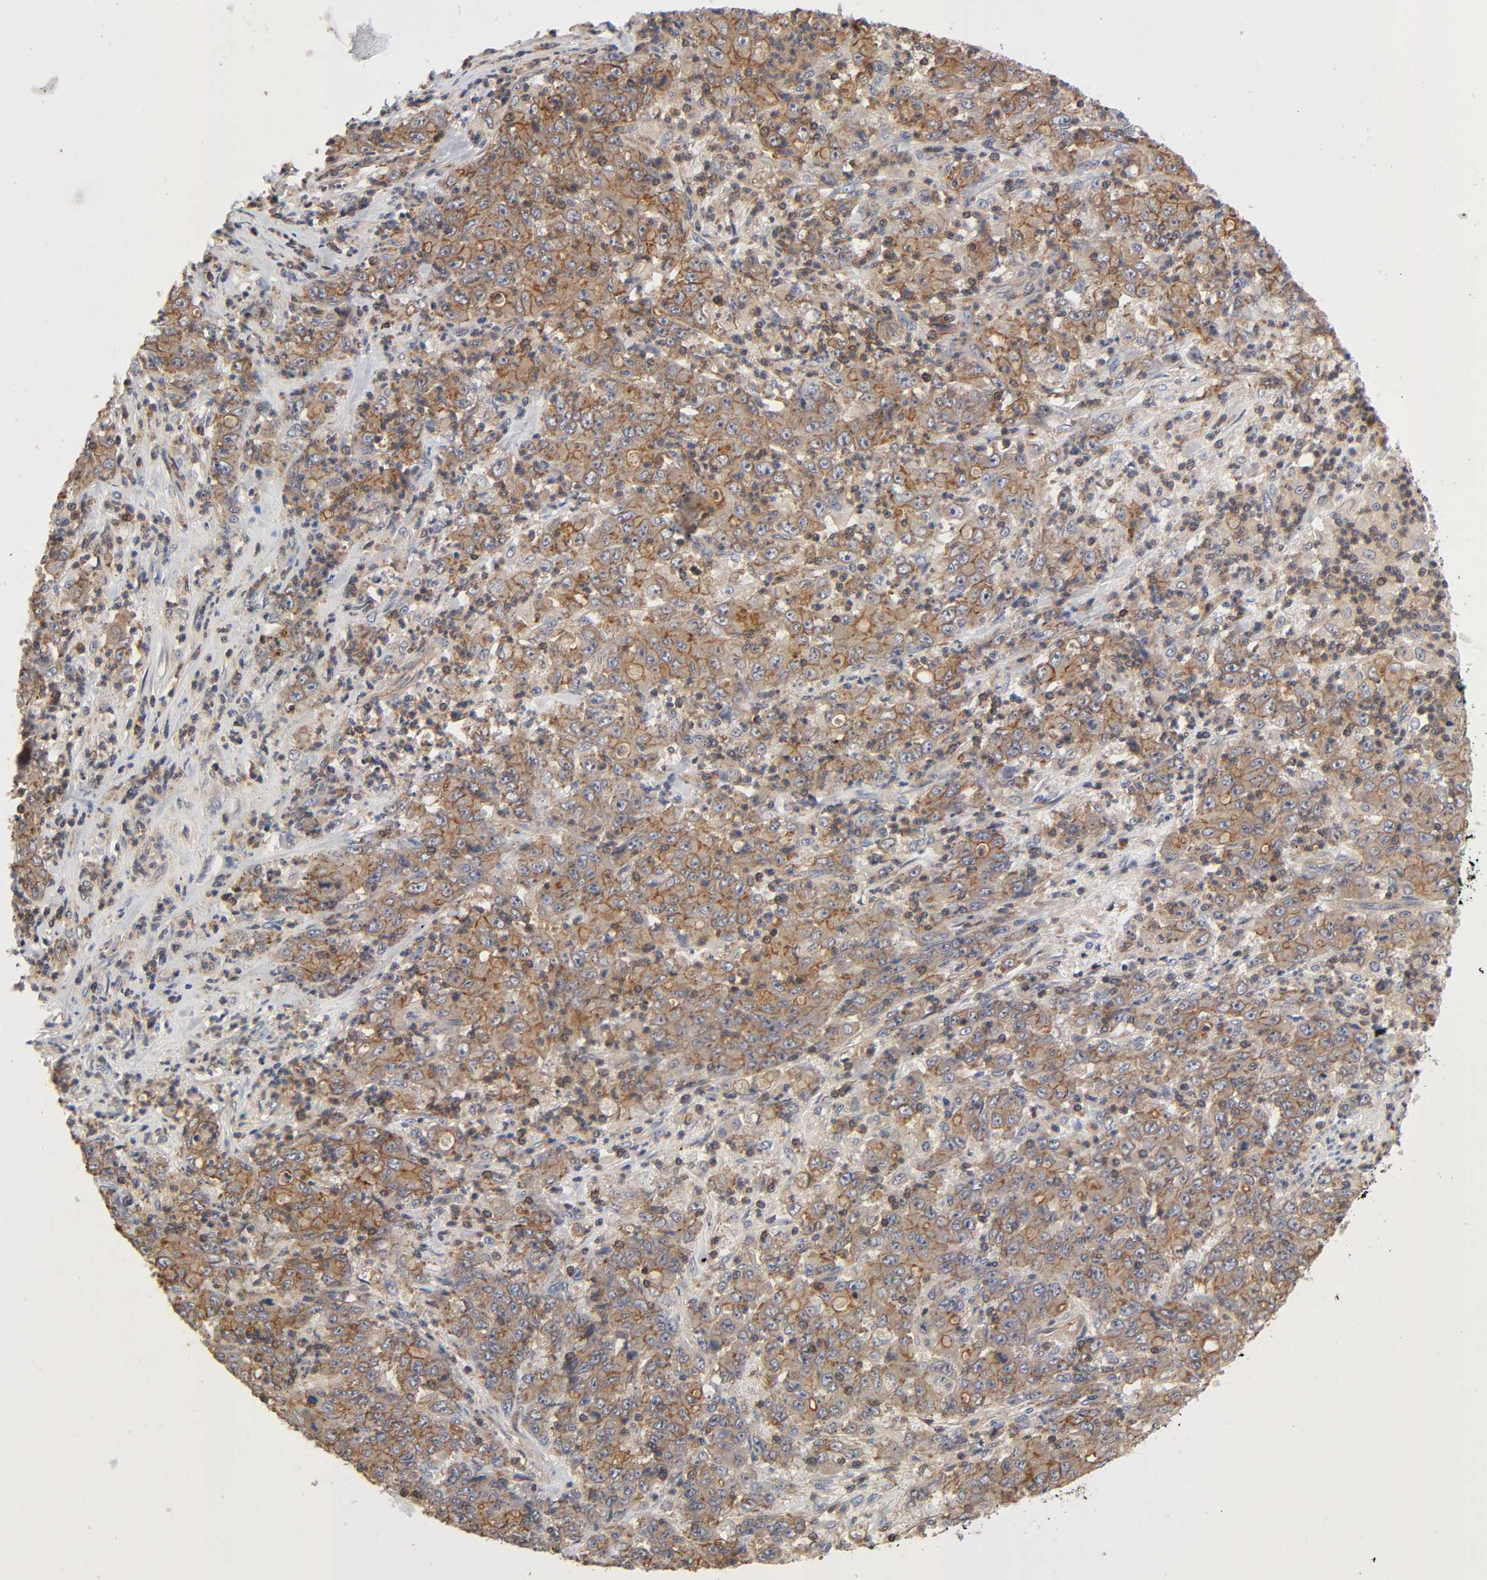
{"staining": {"intensity": "moderate", "quantity": ">75%", "location": "cytoplasmic/membranous"}, "tissue": "stomach cancer", "cell_type": "Tumor cells", "image_type": "cancer", "snomed": [{"axis": "morphology", "description": "Adenocarcinoma, NOS"}, {"axis": "topography", "description": "Stomach, lower"}], "caption": "An immunohistochemistry (IHC) photomicrograph of neoplastic tissue is shown. Protein staining in brown highlights moderate cytoplasmic/membranous positivity in stomach adenocarcinoma within tumor cells.", "gene": "LAMTOR2", "patient": {"sex": "female", "age": 71}}